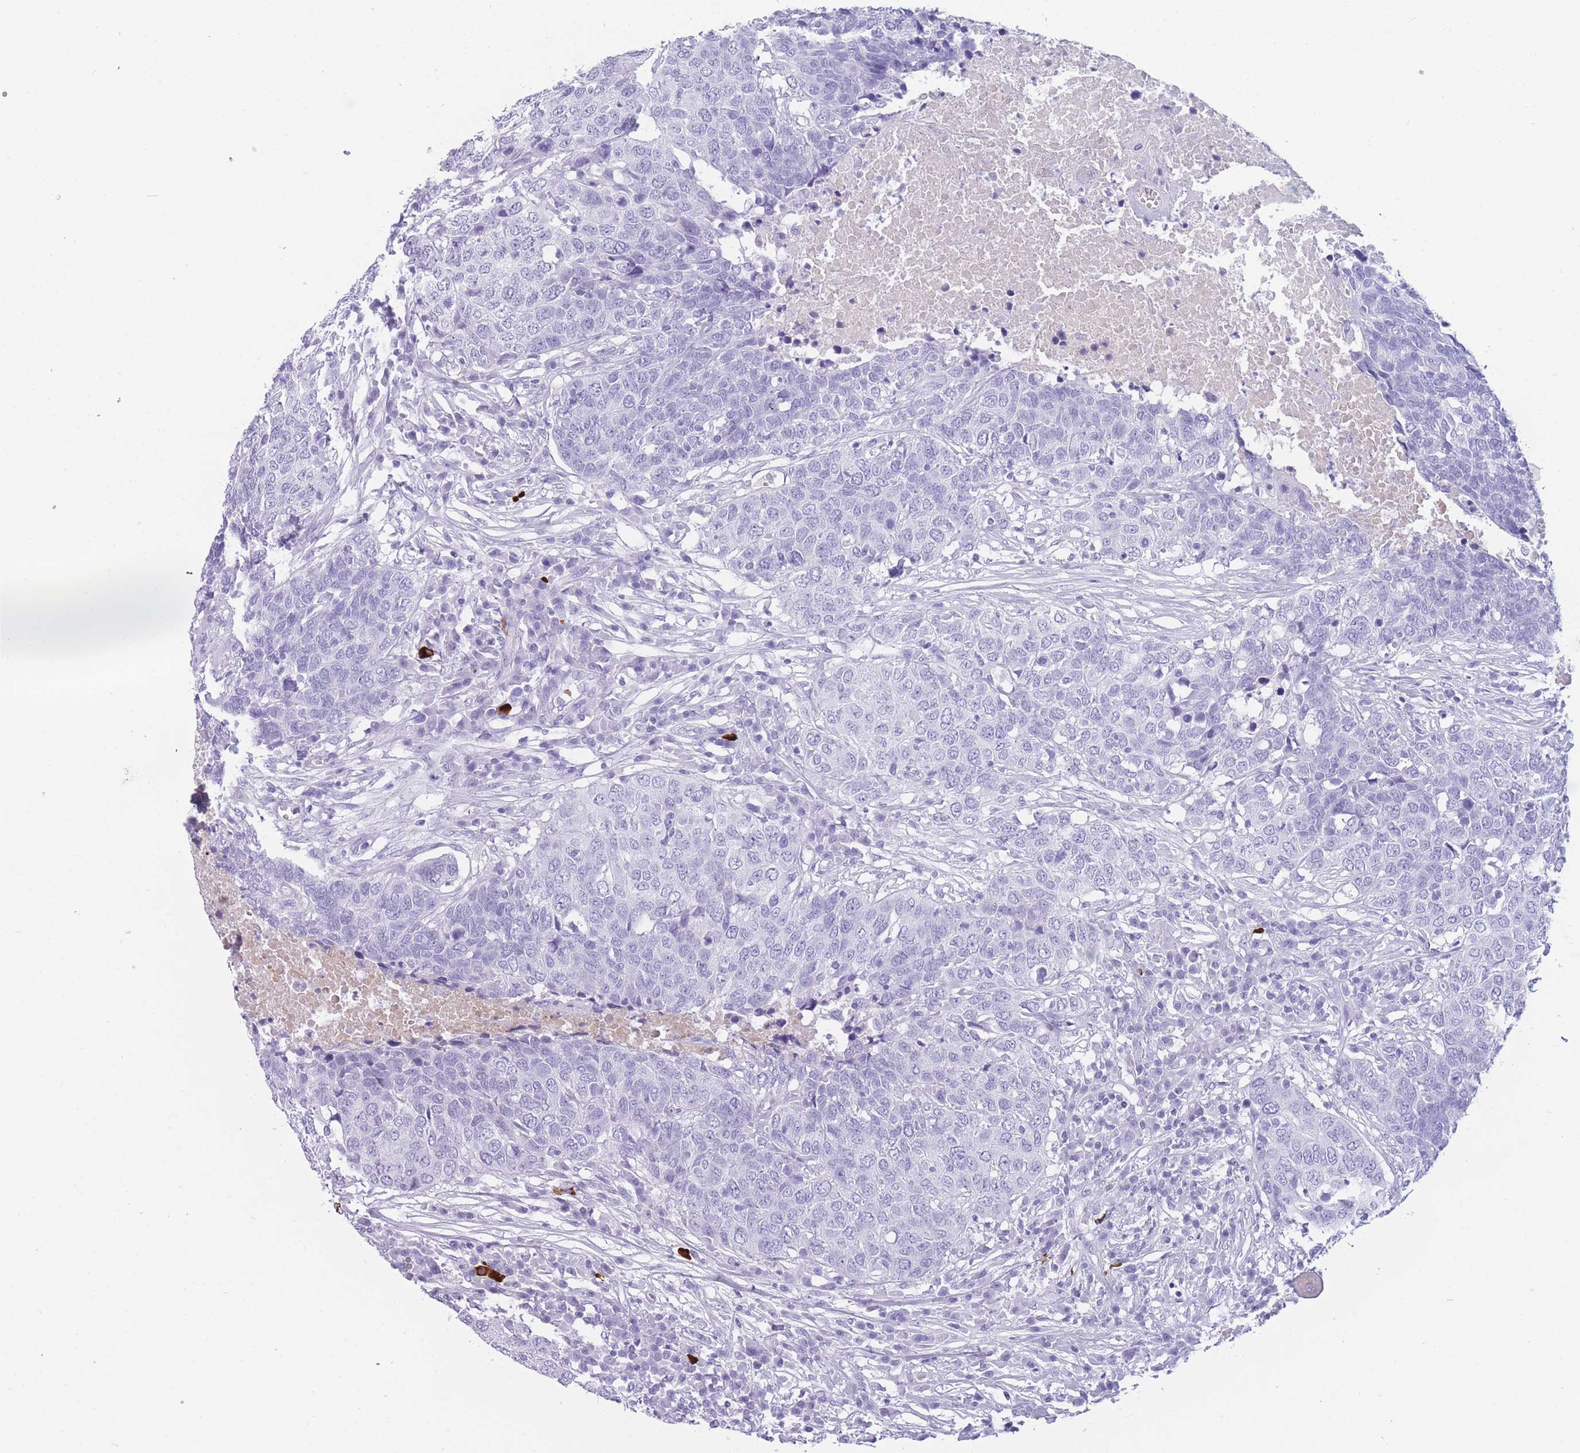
{"staining": {"intensity": "negative", "quantity": "none", "location": "none"}, "tissue": "head and neck cancer", "cell_type": "Tumor cells", "image_type": "cancer", "snomed": [{"axis": "morphology", "description": "Squamous cell carcinoma, NOS"}, {"axis": "topography", "description": "Head-Neck"}], "caption": "This is an immunohistochemistry histopathology image of human head and neck squamous cell carcinoma. There is no positivity in tumor cells.", "gene": "TNFSF11", "patient": {"sex": "male", "age": 66}}